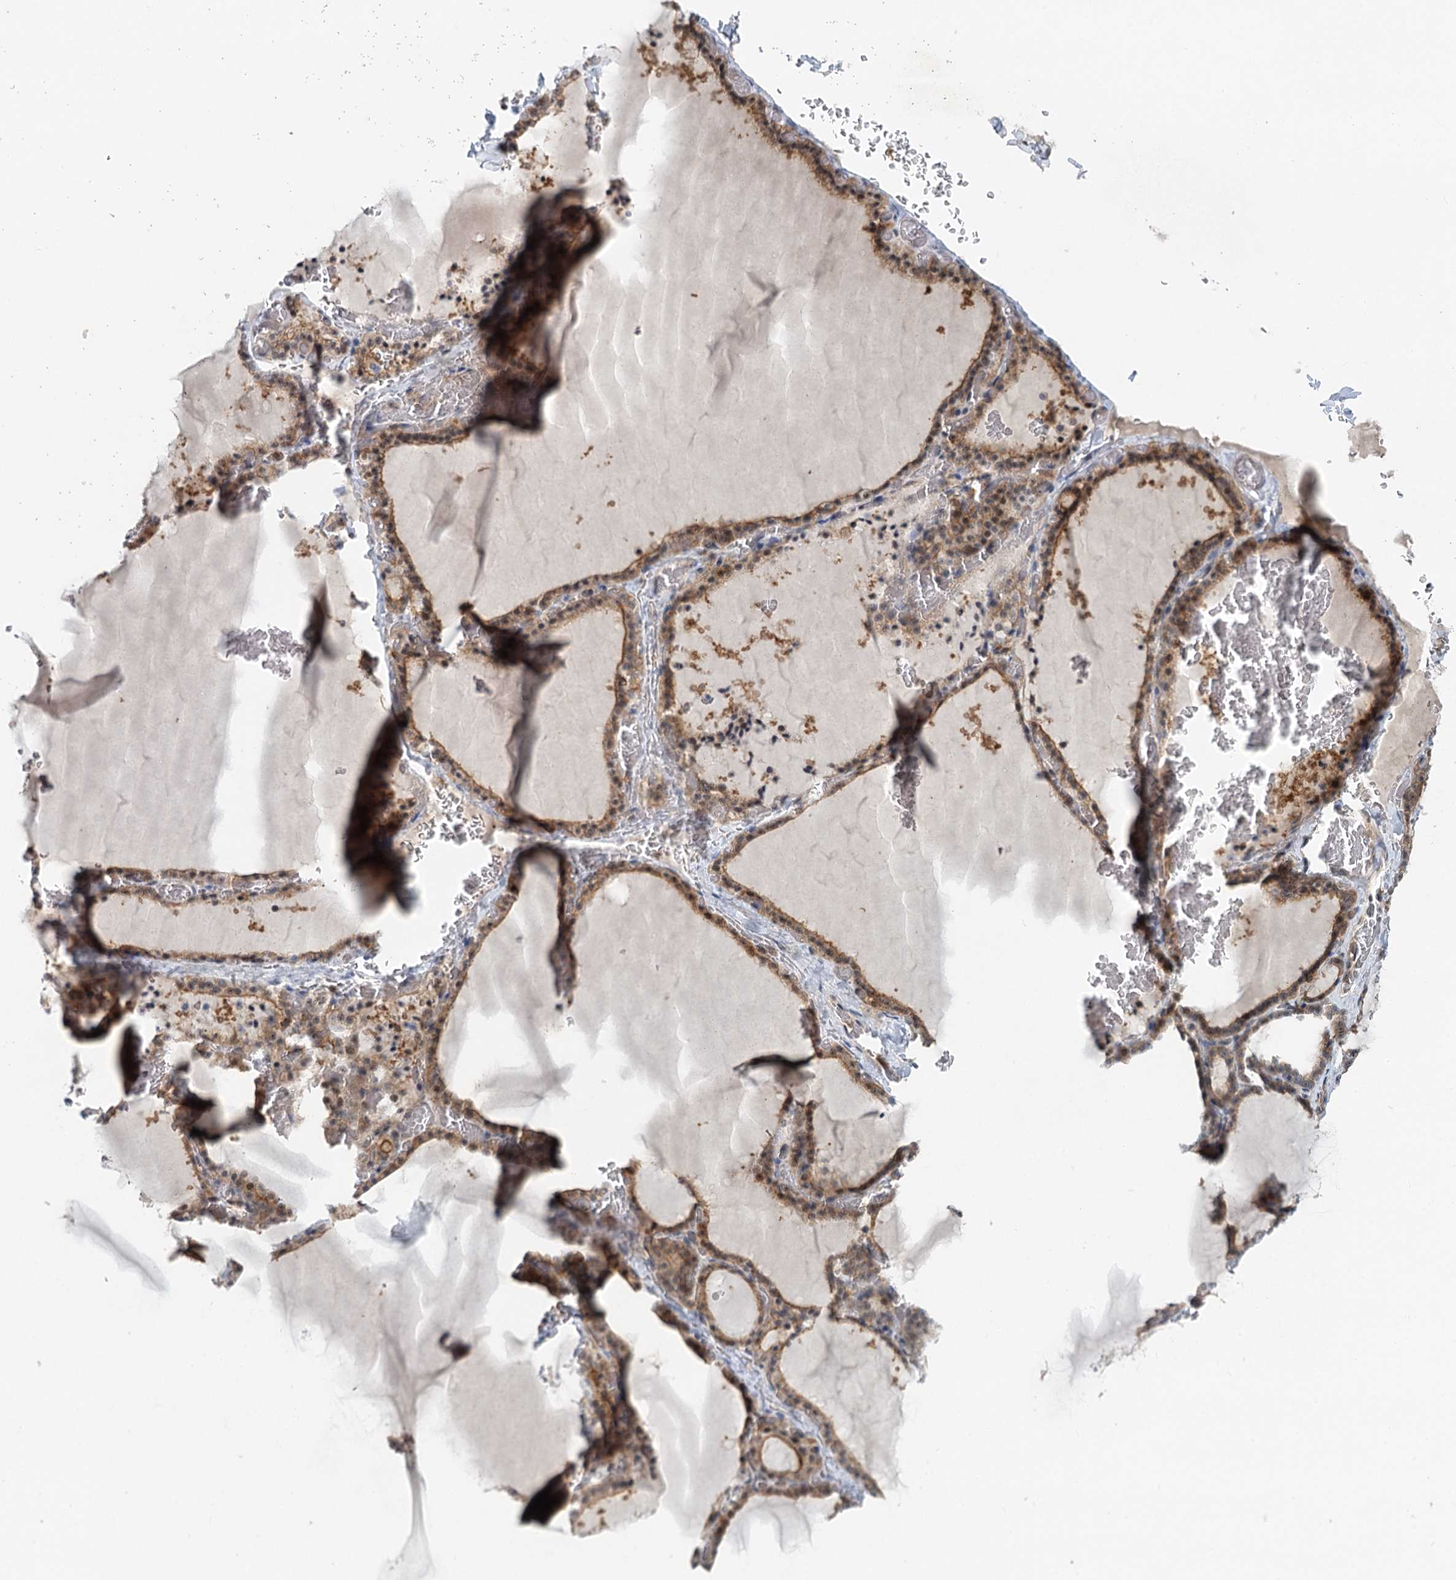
{"staining": {"intensity": "moderate", "quantity": ">75%", "location": "cytoplasmic/membranous,nuclear"}, "tissue": "thyroid gland", "cell_type": "Glandular cells", "image_type": "normal", "snomed": [{"axis": "morphology", "description": "Normal tissue, NOS"}, {"axis": "topography", "description": "Thyroid gland"}], "caption": "Moderate cytoplasmic/membranous,nuclear expression is identified in about >75% of glandular cells in unremarkable thyroid gland. The protein is stained brown, and the nuclei are stained in blue (DAB (3,3'-diaminobenzidine) IHC with brightfield microscopy, high magnification).", "gene": "CDC42SE2", "patient": {"sex": "female", "age": 39}}